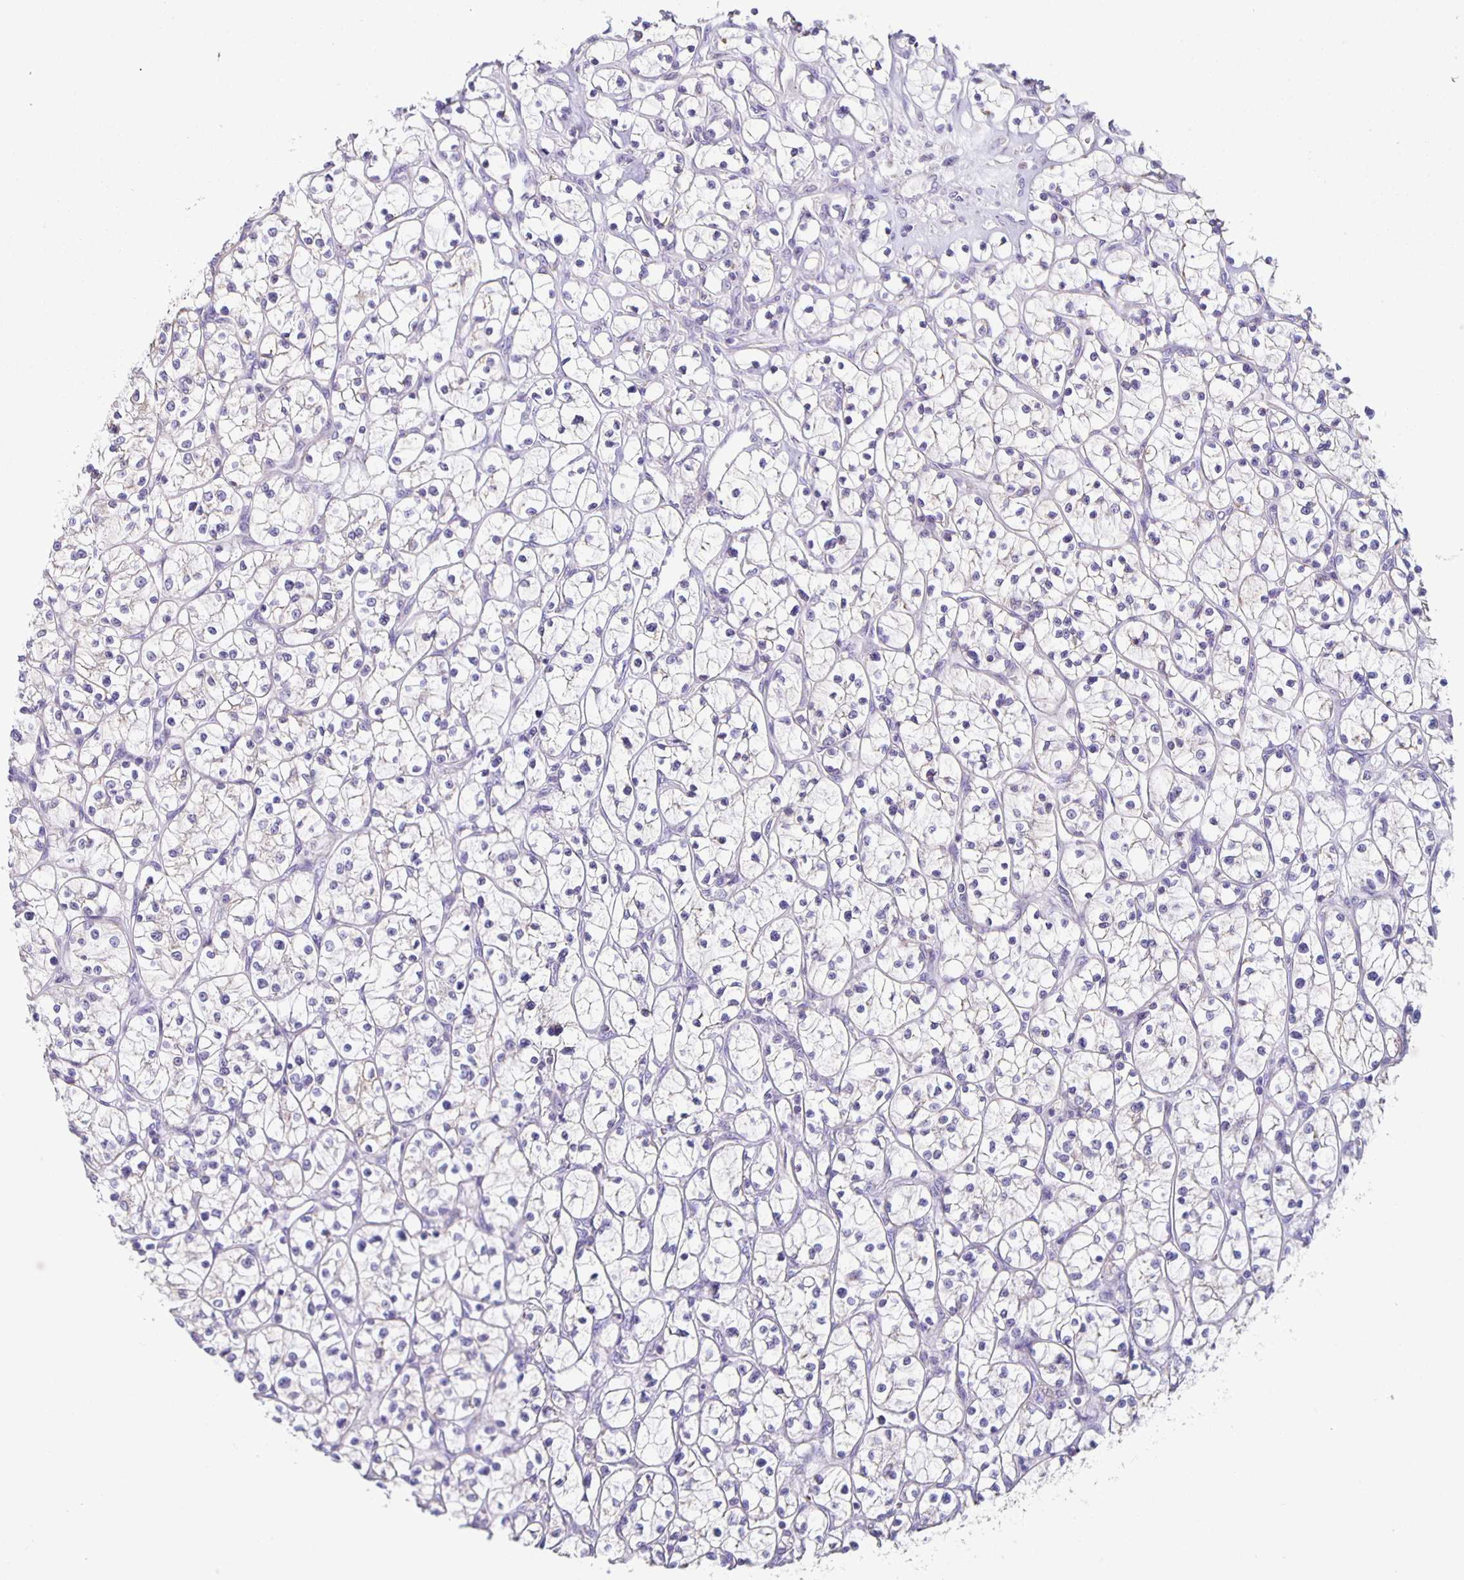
{"staining": {"intensity": "negative", "quantity": "none", "location": "none"}, "tissue": "renal cancer", "cell_type": "Tumor cells", "image_type": "cancer", "snomed": [{"axis": "morphology", "description": "Adenocarcinoma, NOS"}, {"axis": "topography", "description": "Kidney"}], "caption": "High magnification brightfield microscopy of adenocarcinoma (renal) stained with DAB (3,3'-diaminobenzidine) (brown) and counterstained with hematoxylin (blue): tumor cells show no significant expression.", "gene": "TPPP", "patient": {"sex": "female", "age": 64}}